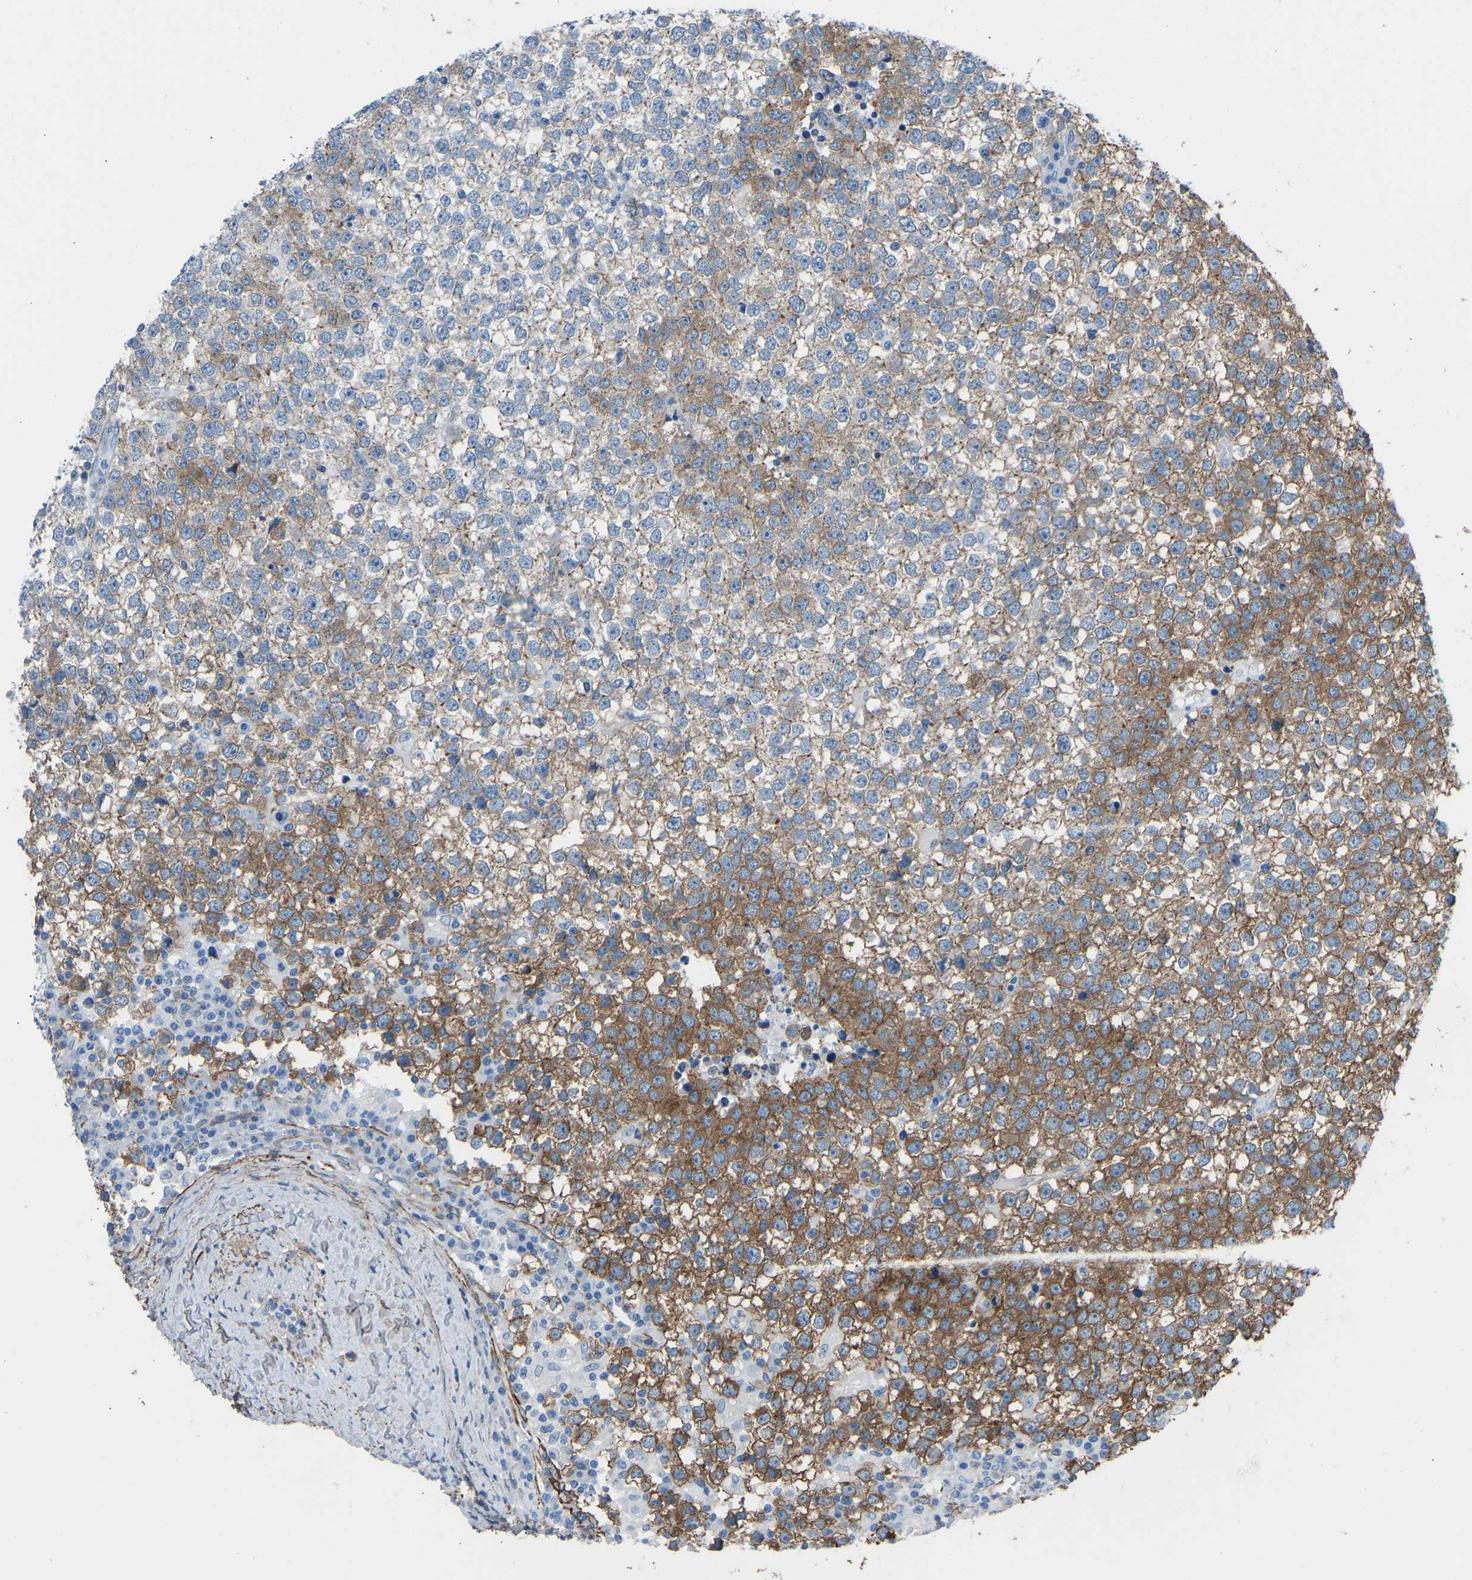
{"staining": {"intensity": "moderate", "quantity": "25%-75%", "location": "cytoplasmic/membranous"}, "tissue": "testis cancer", "cell_type": "Tumor cells", "image_type": "cancer", "snomed": [{"axis": "morphology", "description": "Seminoma, NOS"}, {"axis": "topography", "description": "Testis"}], "caption": "IHC micrograph of neoplastic tissue: seminoma (testis) stained using immunohistochemistry (IHC) displays medium levels of moderate protein expression localized specifically in the cytoplasmic/membranous of tumor cells, appearing as a cytoplasmic/membranous brown color.", "gene": "MYH10", "patient": {"sex": "male", "age": 65}}